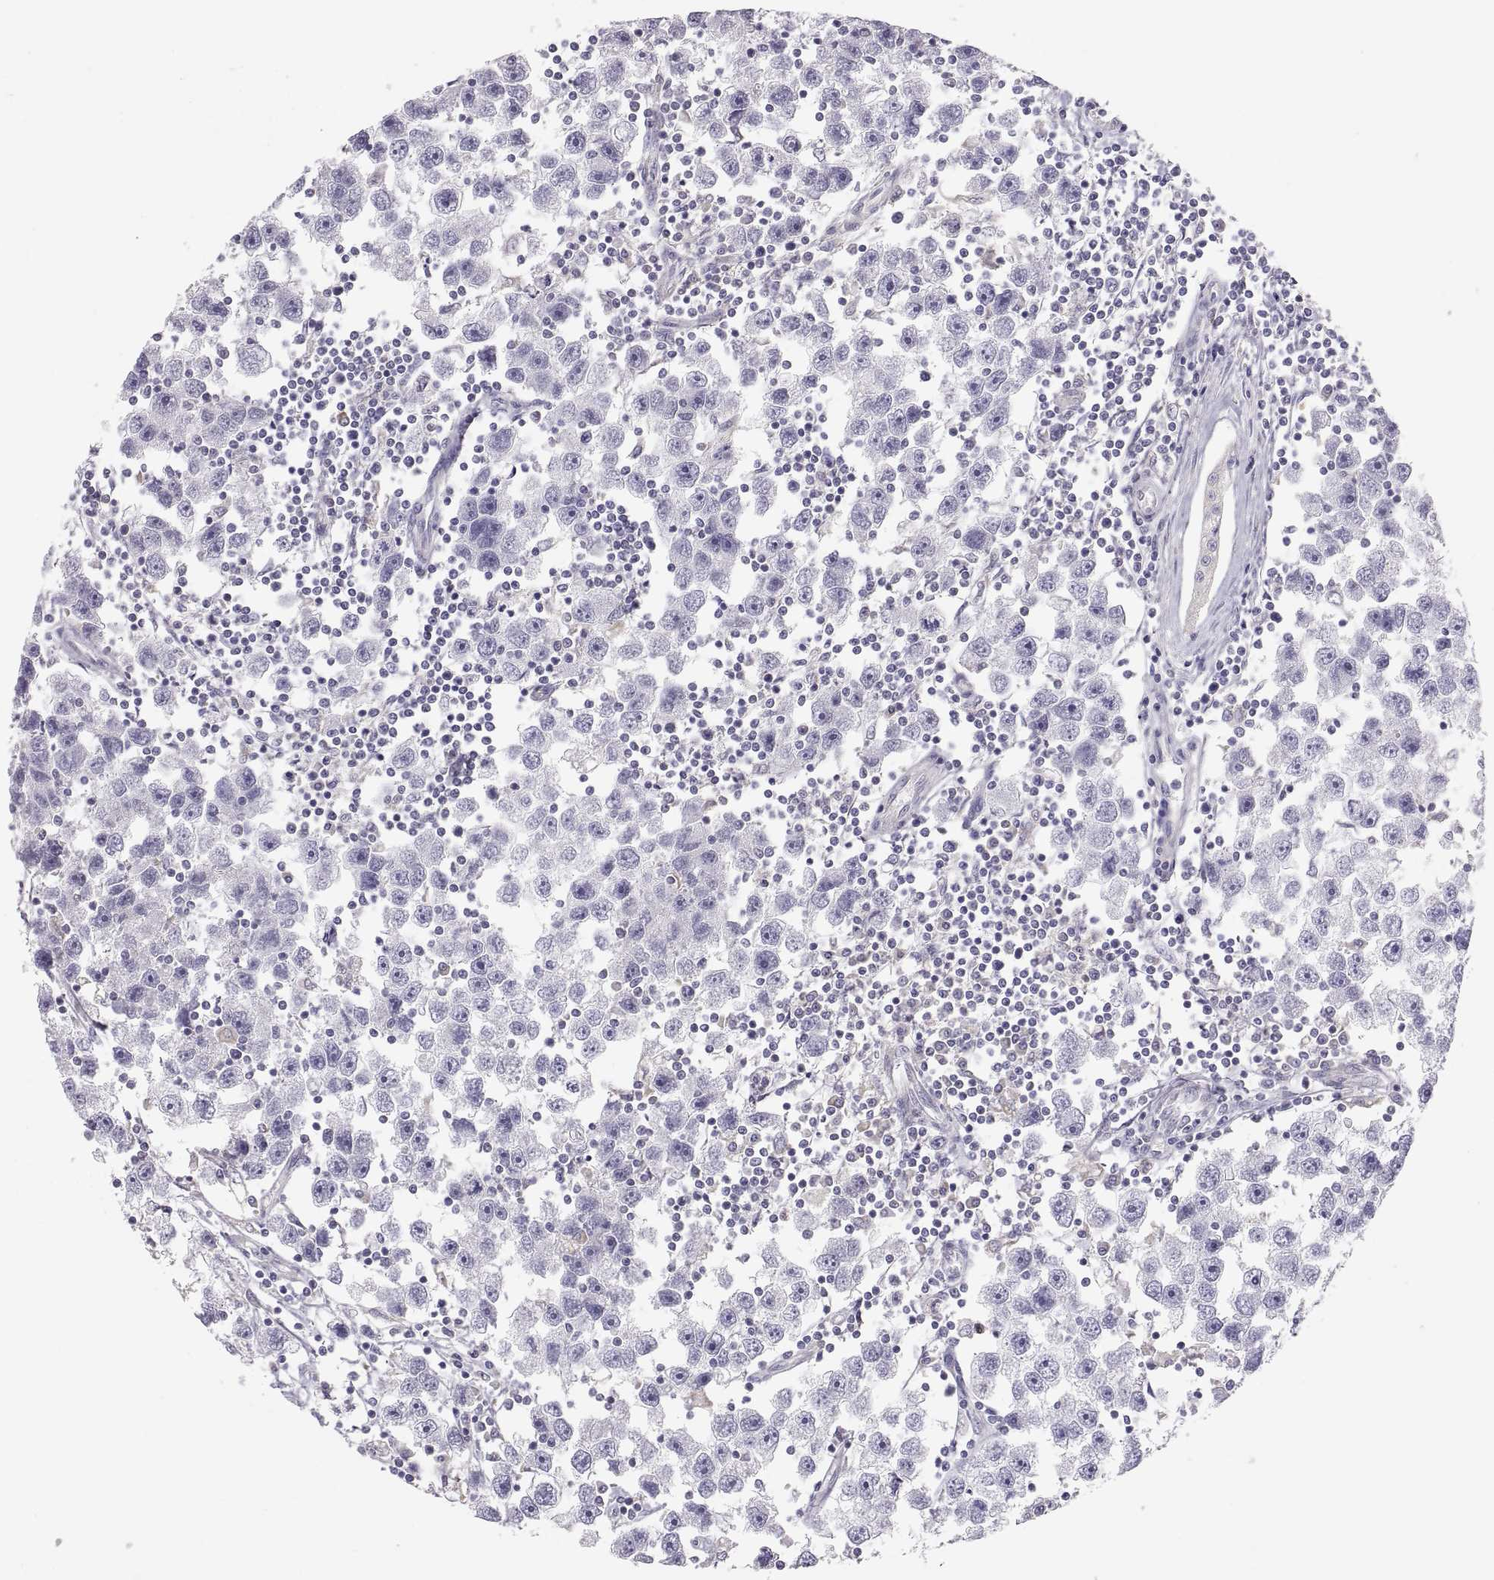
{"staining": {"intensity": "negative", "quantity": "none", "location": "none"}, "tissue": "testis cancer", "cell_type": "Tumor cells", "image_type": "cancer", "snomed": [{"axis": "morphology", "description": "Seminoma, NOS"}, {"axis": "topography", "description": "Testis"}], "caption": "The immunohistochemistry image has no significant positivity in tumor cells of testis cancer tissue.", "gene": "ERO1A", "patient": {"sex": "male", "age": 30}}